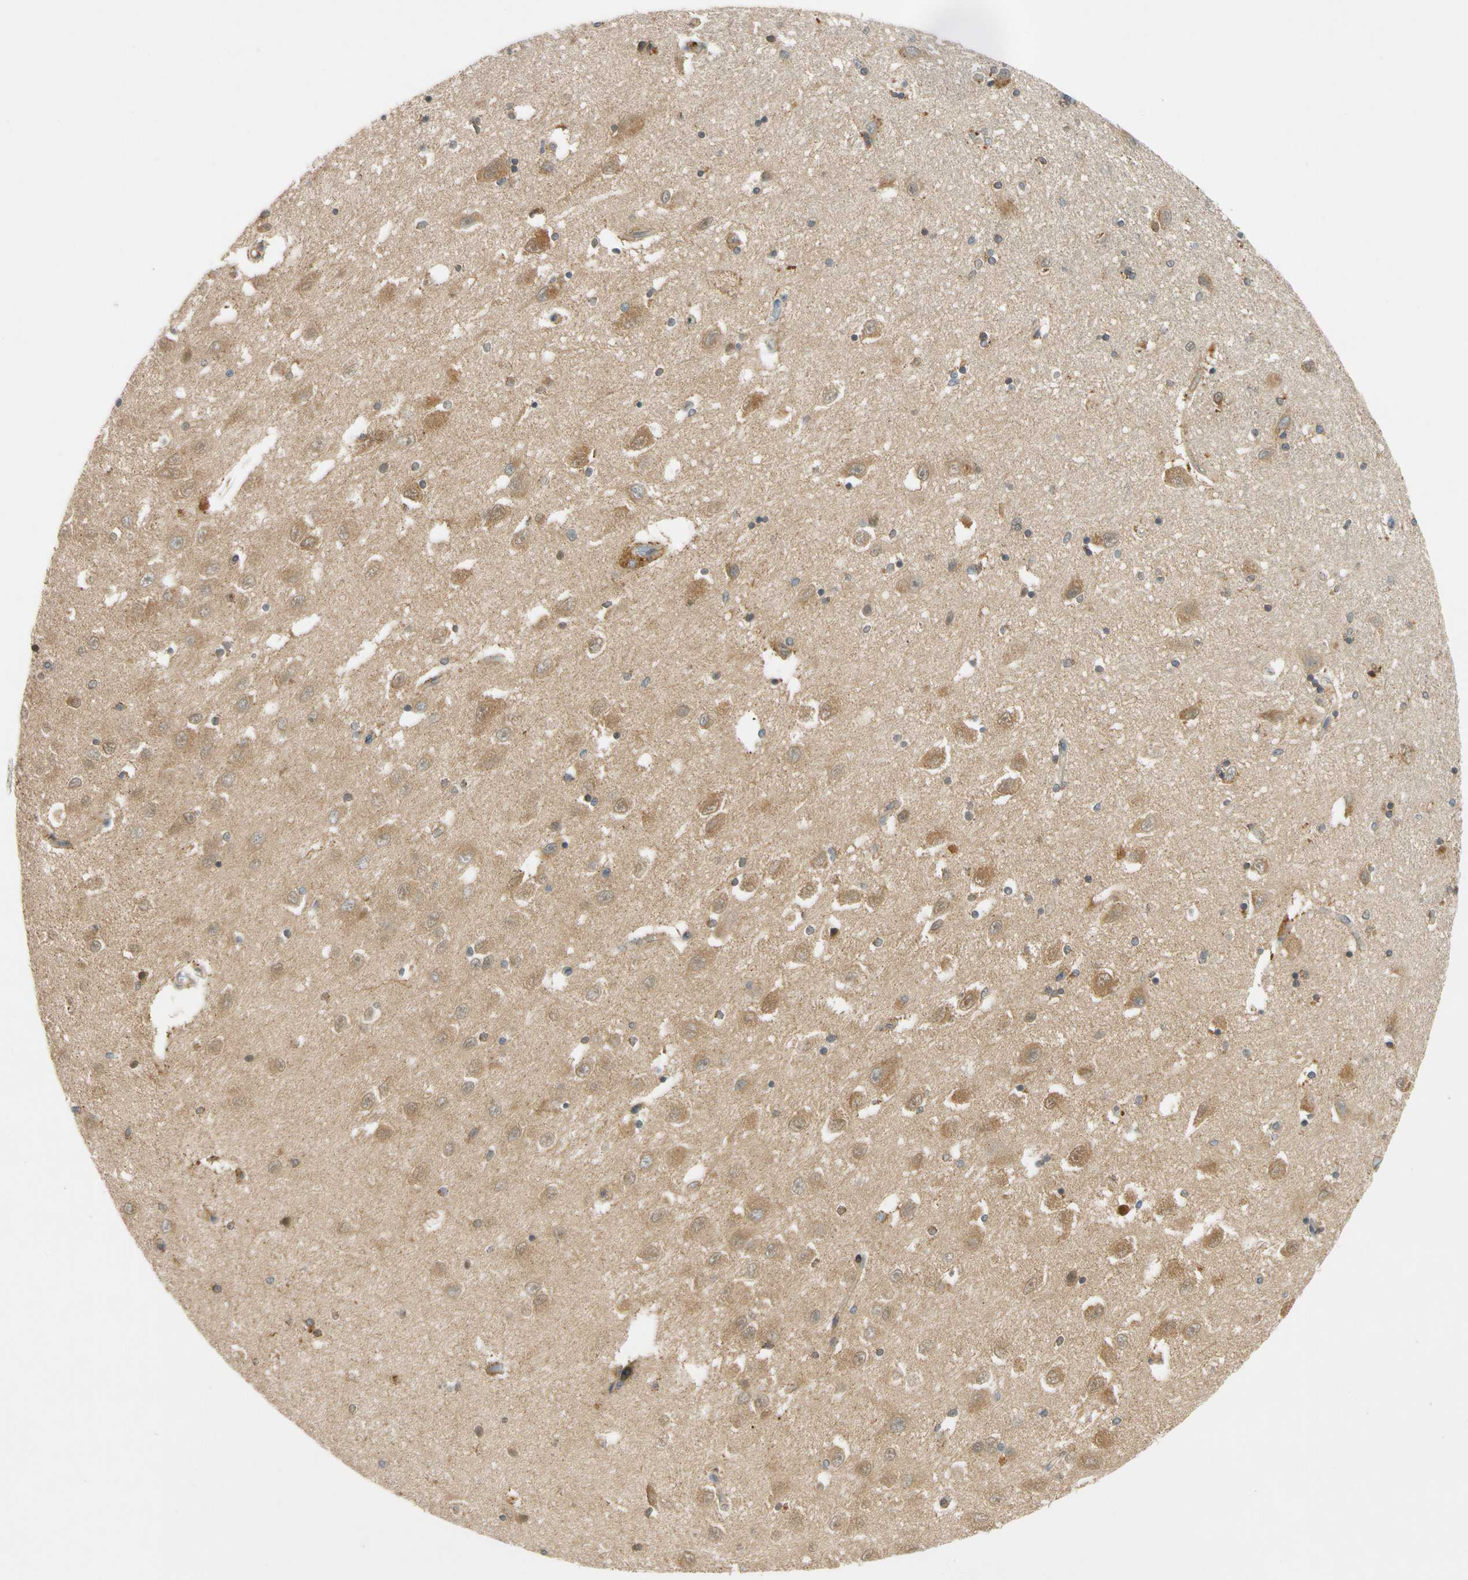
{"staining": {"intensity": "moderate", "quantity": ">75%", "location": "cytoplasmic/membranous"}, "tissue": "hippocampus", "cell_type": "Glial cells", "image_type": "normal", "snomed": [{"axis": "morphology", "description": "Normal tissue, NOS"}, {"axis": "topography", "description": "Hippocampus"}], "caption": "Immunohistochemical staining of unremarkable hippocampus reveals moderate cytoplasmic/membranous protein staining in about >75% of glial cells.", "gene": "GATD1", "patient": {"sex": "female", "age": 54}}